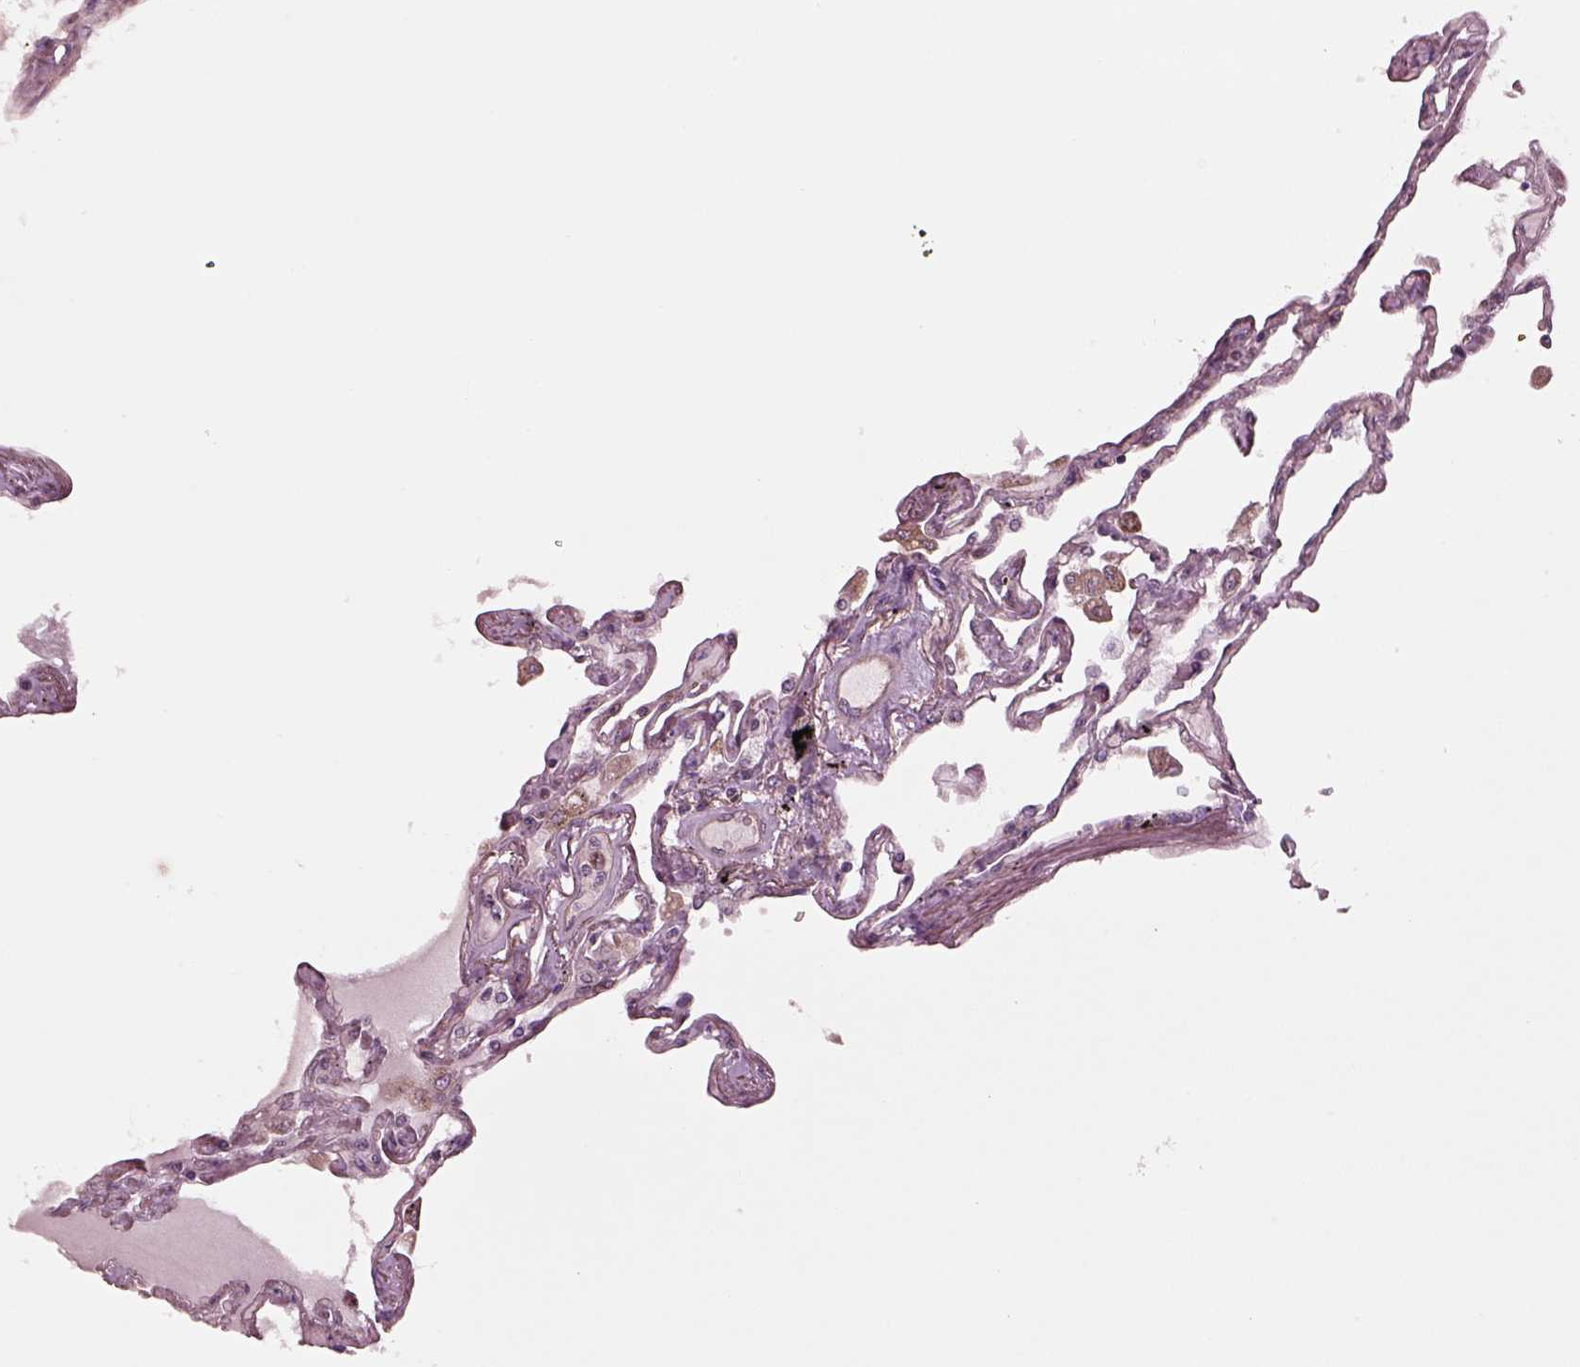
{"staining": {"intensity": "strong", "quantity": "25%-75%", "location": "cytoplasmic/membranous"}, "tissue": "lung", "cell_type": "Alveolar cells", "image_type": "normal", "snomed": [{"axis": "morphology", "description": "Normal tissue, NOS"}, {"axis": "morphology", "description": "Adenocarcinoma, NOS"}, {"axis": "topography", "description": "Cartilage tissue"}, {"axis": "topography", "description": "Lung"}], "caption": "DAB immunohistochemical staining of normal human lung demonstrates strong cytoplasmic/membranous protein staining in approximately 25%-75% of alveolar cells. (DAB (3,3'-diaminobenzidine) IHC with brightfield microscopy, high magnification).", "gene": "WASHC2A", "patient": {"sex": "female", "age": 67}}